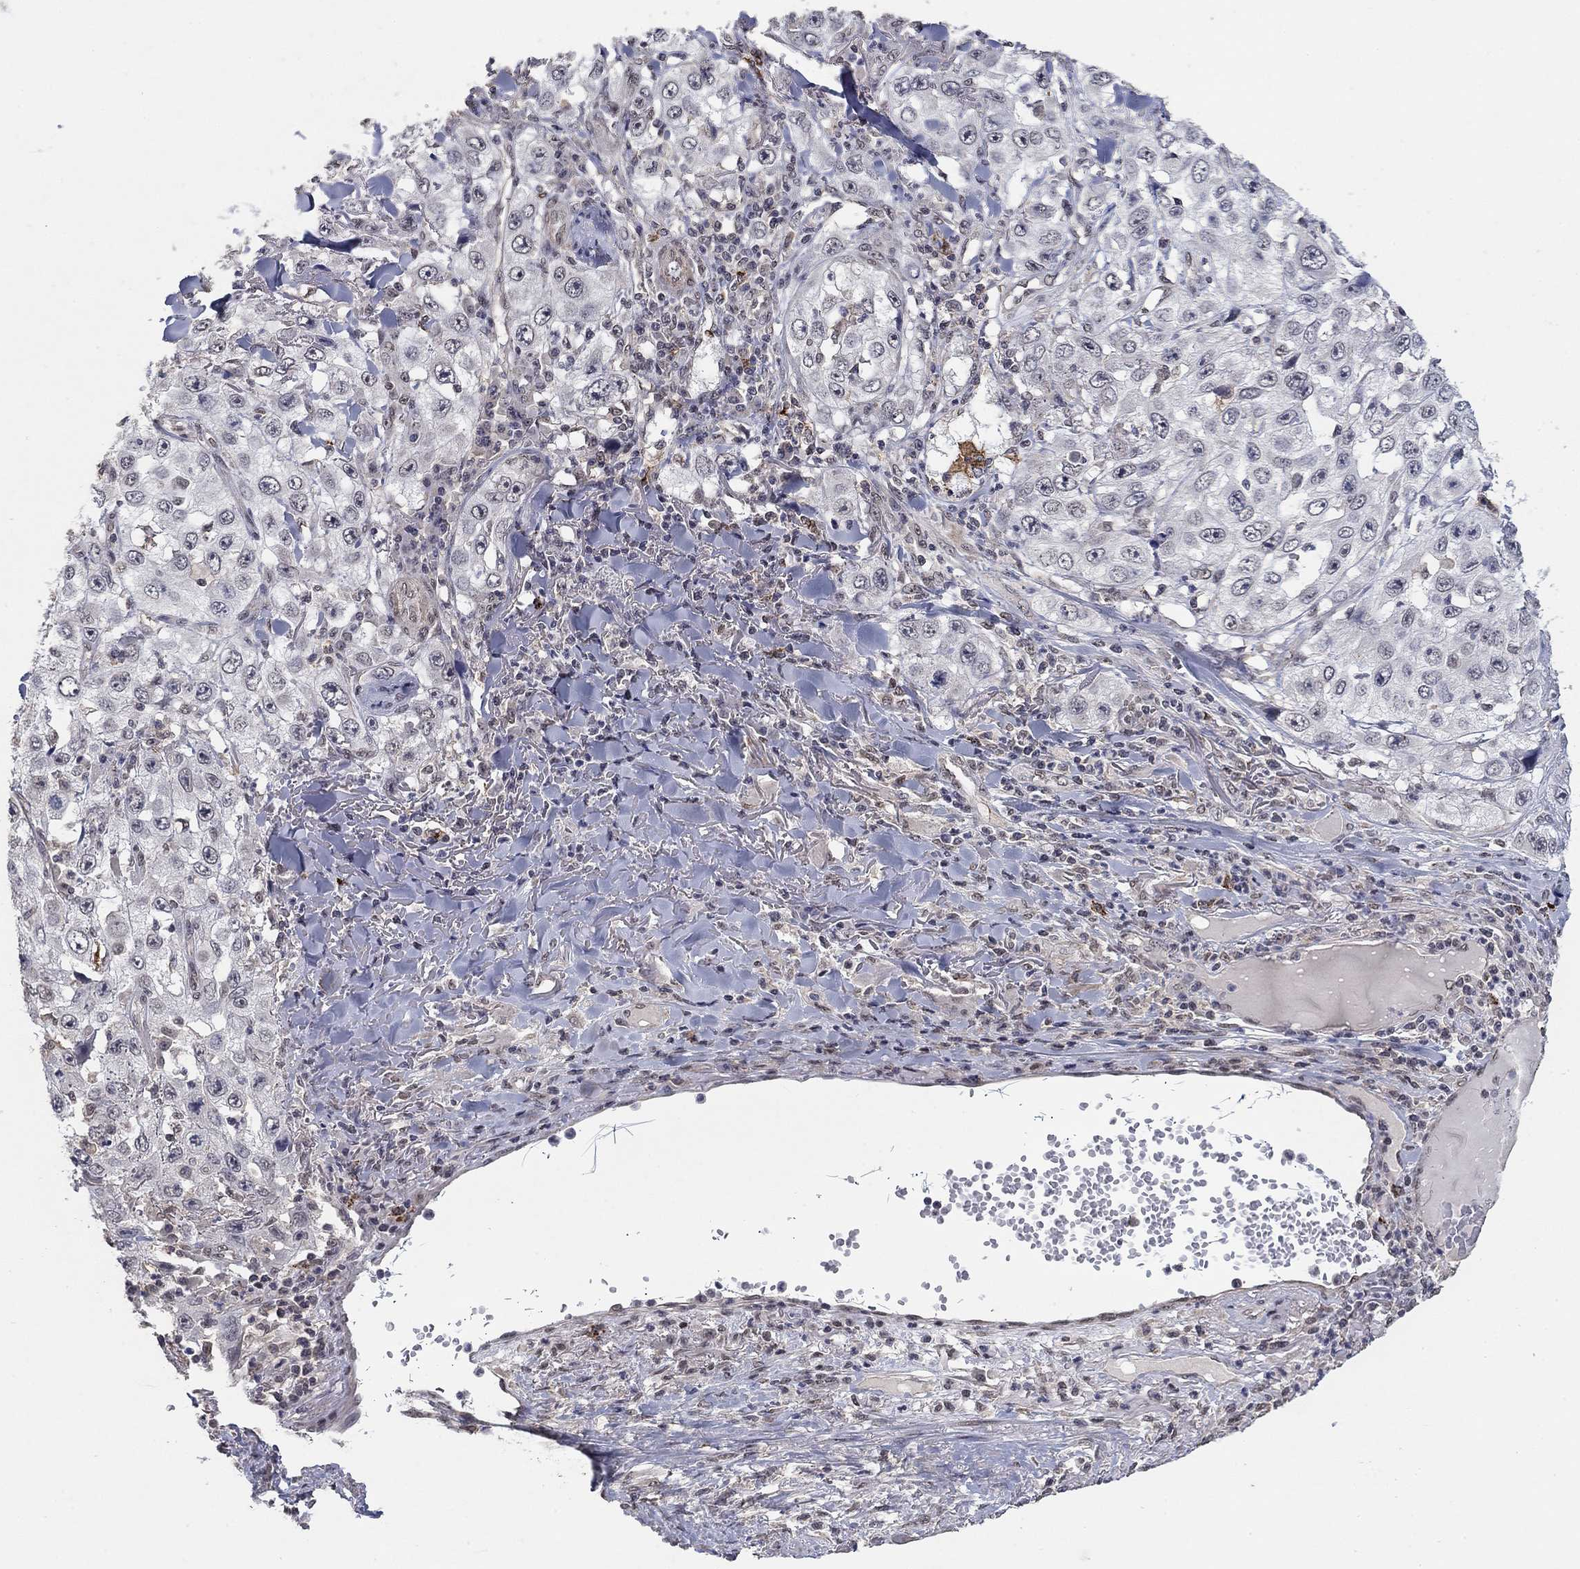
{"staining": {"intensity": "negative", "quantity": "none", "location": "none"}, "tissue": "skin cancer", "cell_type": "Tumor cells", "image_type": "cancer", "snomed": [{"axis": "morphology", "description": "Squamous cell carcinoma, NOS"}, {"axis": "topography", "description": "Skin"}], "caption": "Immunohistochemistry (IHC) of skin squamous cell carcinoma demonstrates no expression in tumor cells.", "gene": "GRIA3", "patient": {"sex": "male", "age": 82}}